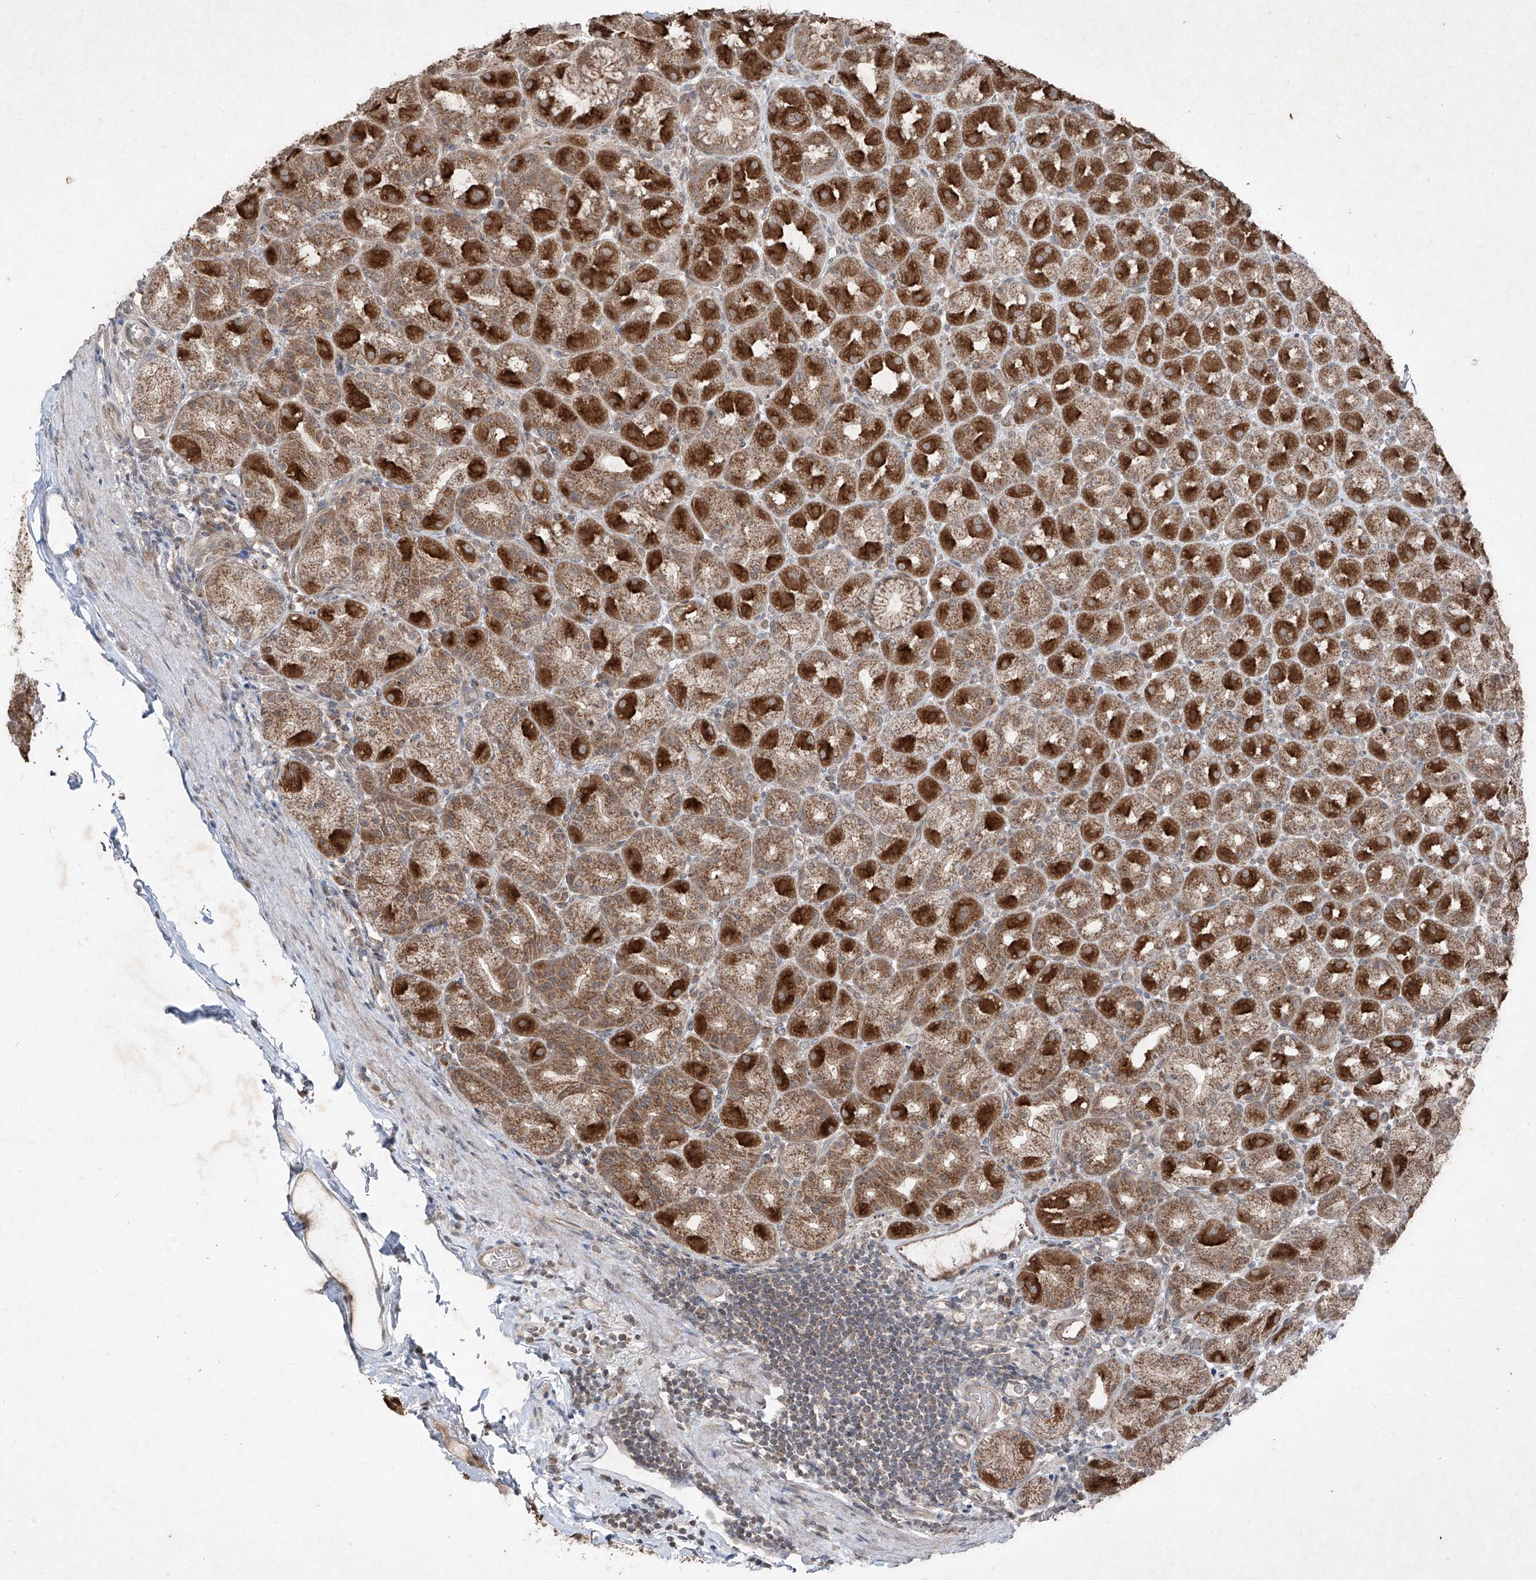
{"staining": {"intensity": "strong", "quantity": ">75%", "location": "cytoplasmic/membranous"}, "tissue": "stomach", "cell_type": "Glandular cells", "image_type": "normal", "snomed": [{"axis": "morphology", "description": "Normal tissue, NOS"}, {"axis": "topography", "description": "Stomach, upper"}], "caption": "This histopathology image reveals immunohistochemistry (IHC) staining of normal human stomach, with high strong cytoplasmic/membranous staining in about >75% of glandular cells.", "gene": "ABCD3", "patient": {"sex": "male", "age": 68}}